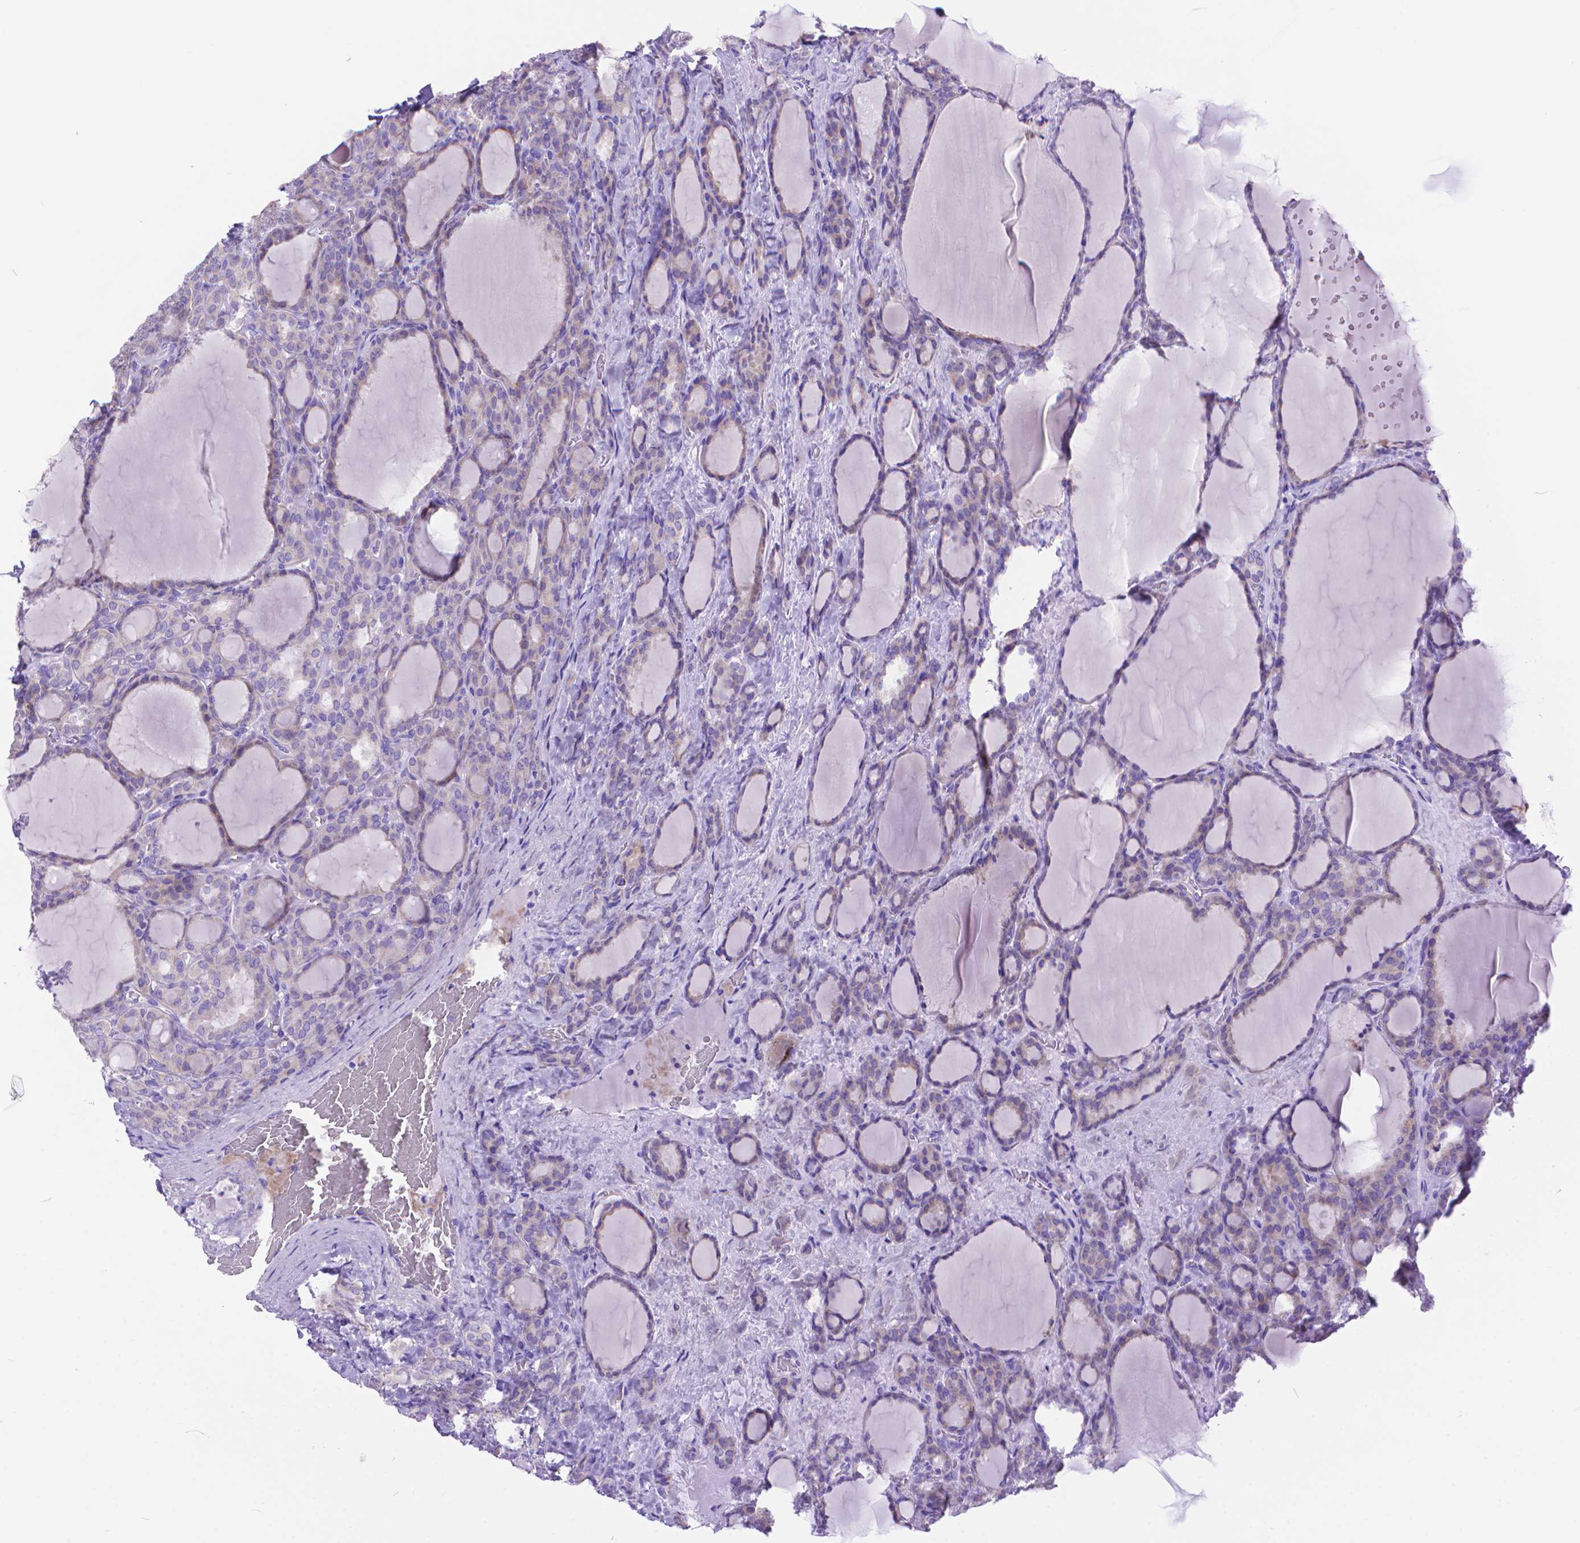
{"staining": {"intensity": "weak", "quantity": "<25%", "location": "cytoplasmic/membranous"}, "tissue": "thyroid cancer", "cell_type": "Tumor cells", "image_type": "cancer", "snomed": [{"axis": "morphology", "description": "Normal tissue, NOS"}, {"axis": "morphology", "description": "Follicular adenoma carcinoma, NOS"}, {"axis": "topography", "description": "Thyroid gland"}], "caption": "An image of human thyroid follicular adenoma carcinoma is negative for staining in tumor cells.", "gene": "DHRS2", "patient": {"sex": "female", "age": 31}}